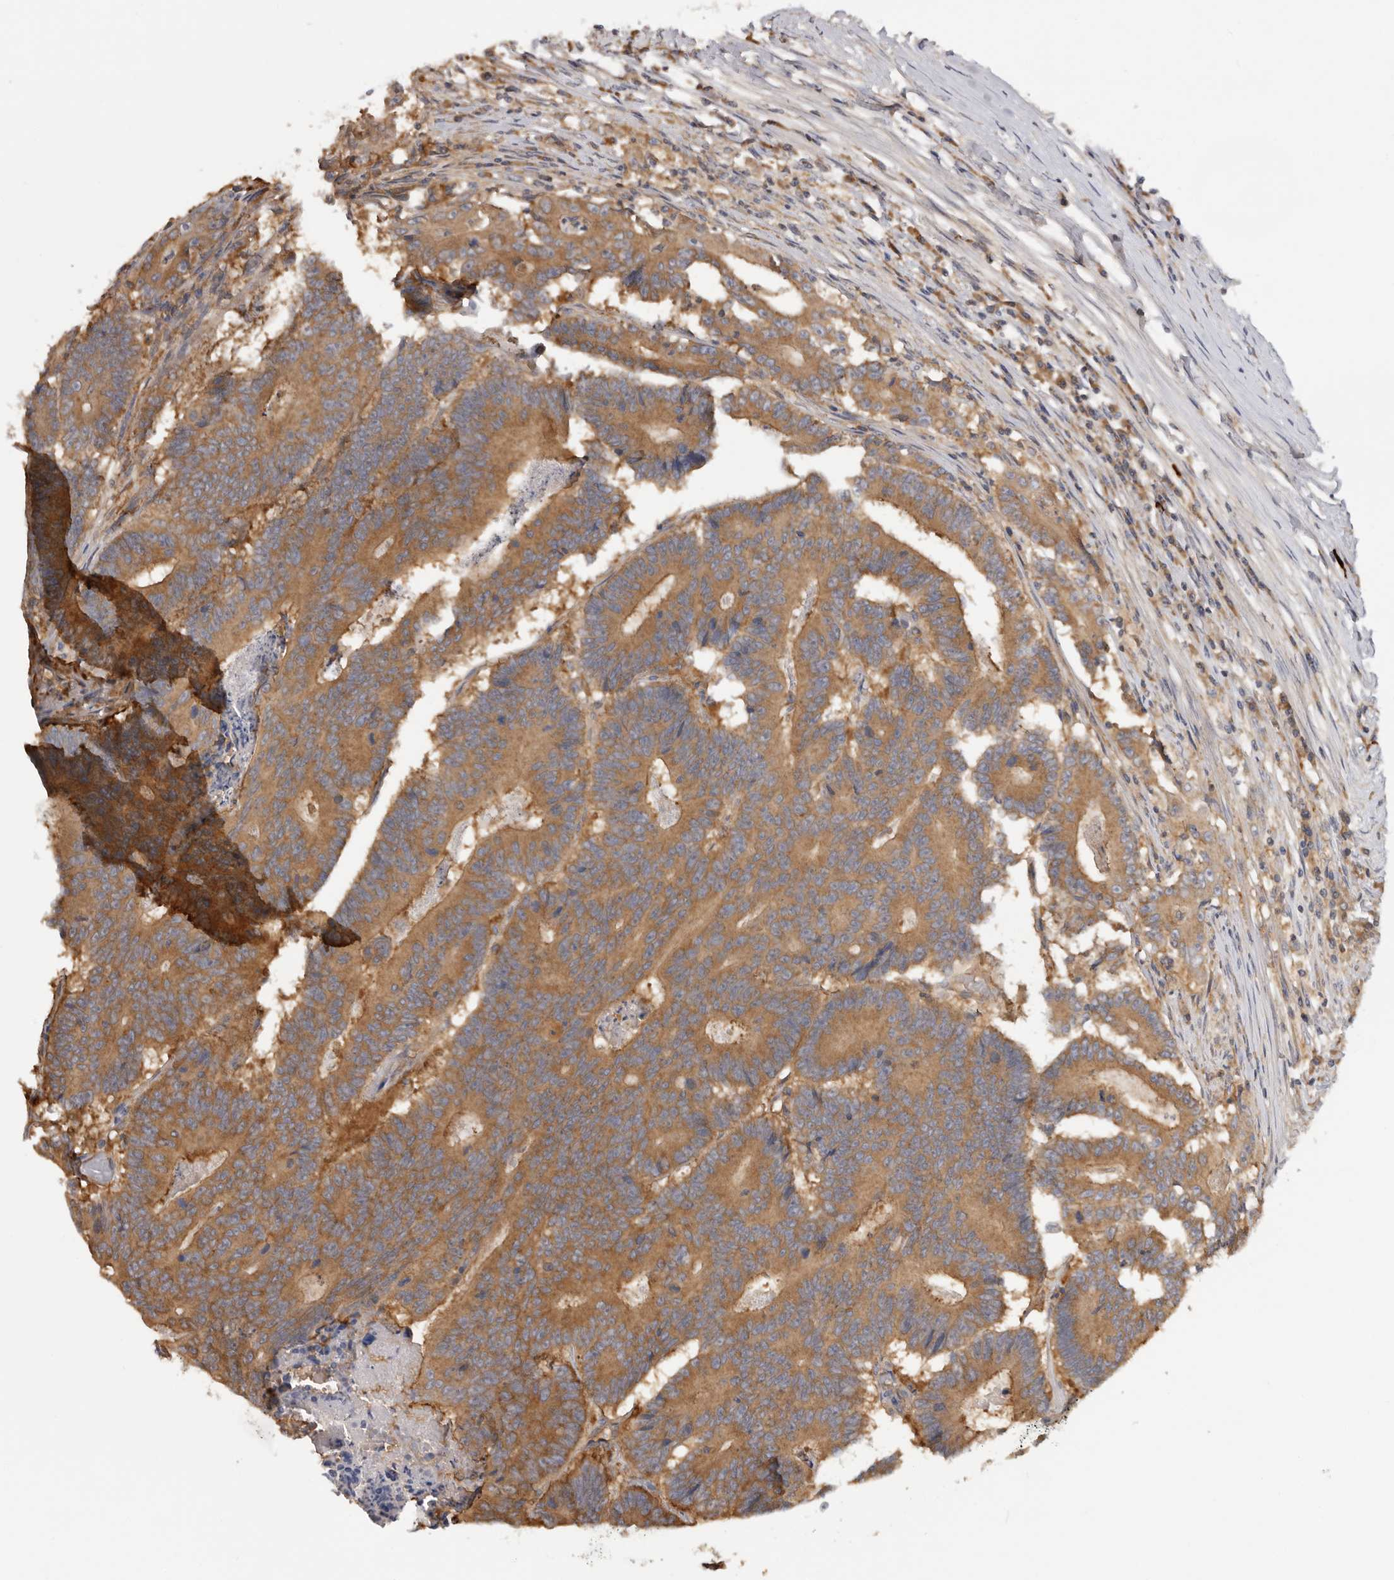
{"staining": {"intensity": "strong", "quantity": ">75%", "location": "cytoplasmic/membranous"}, "tissue": "colorectal cancer", "cell_type": "Tumor cells", "image_type": "cancer", "snomed": [{"axis": "morphology", "description": "Adenocarcinoma, NOS"}, {"axis": "topography", "description": "Colon"}], "caption": "Adenocarcinoma (colorectal) stained for a protein (brown) displays strong cytoplasmic/membranous positive staining in approximately >75% of tumor cells.", "gene": "PPP1R42", "patient": {"sex": "male", "age": 83}}